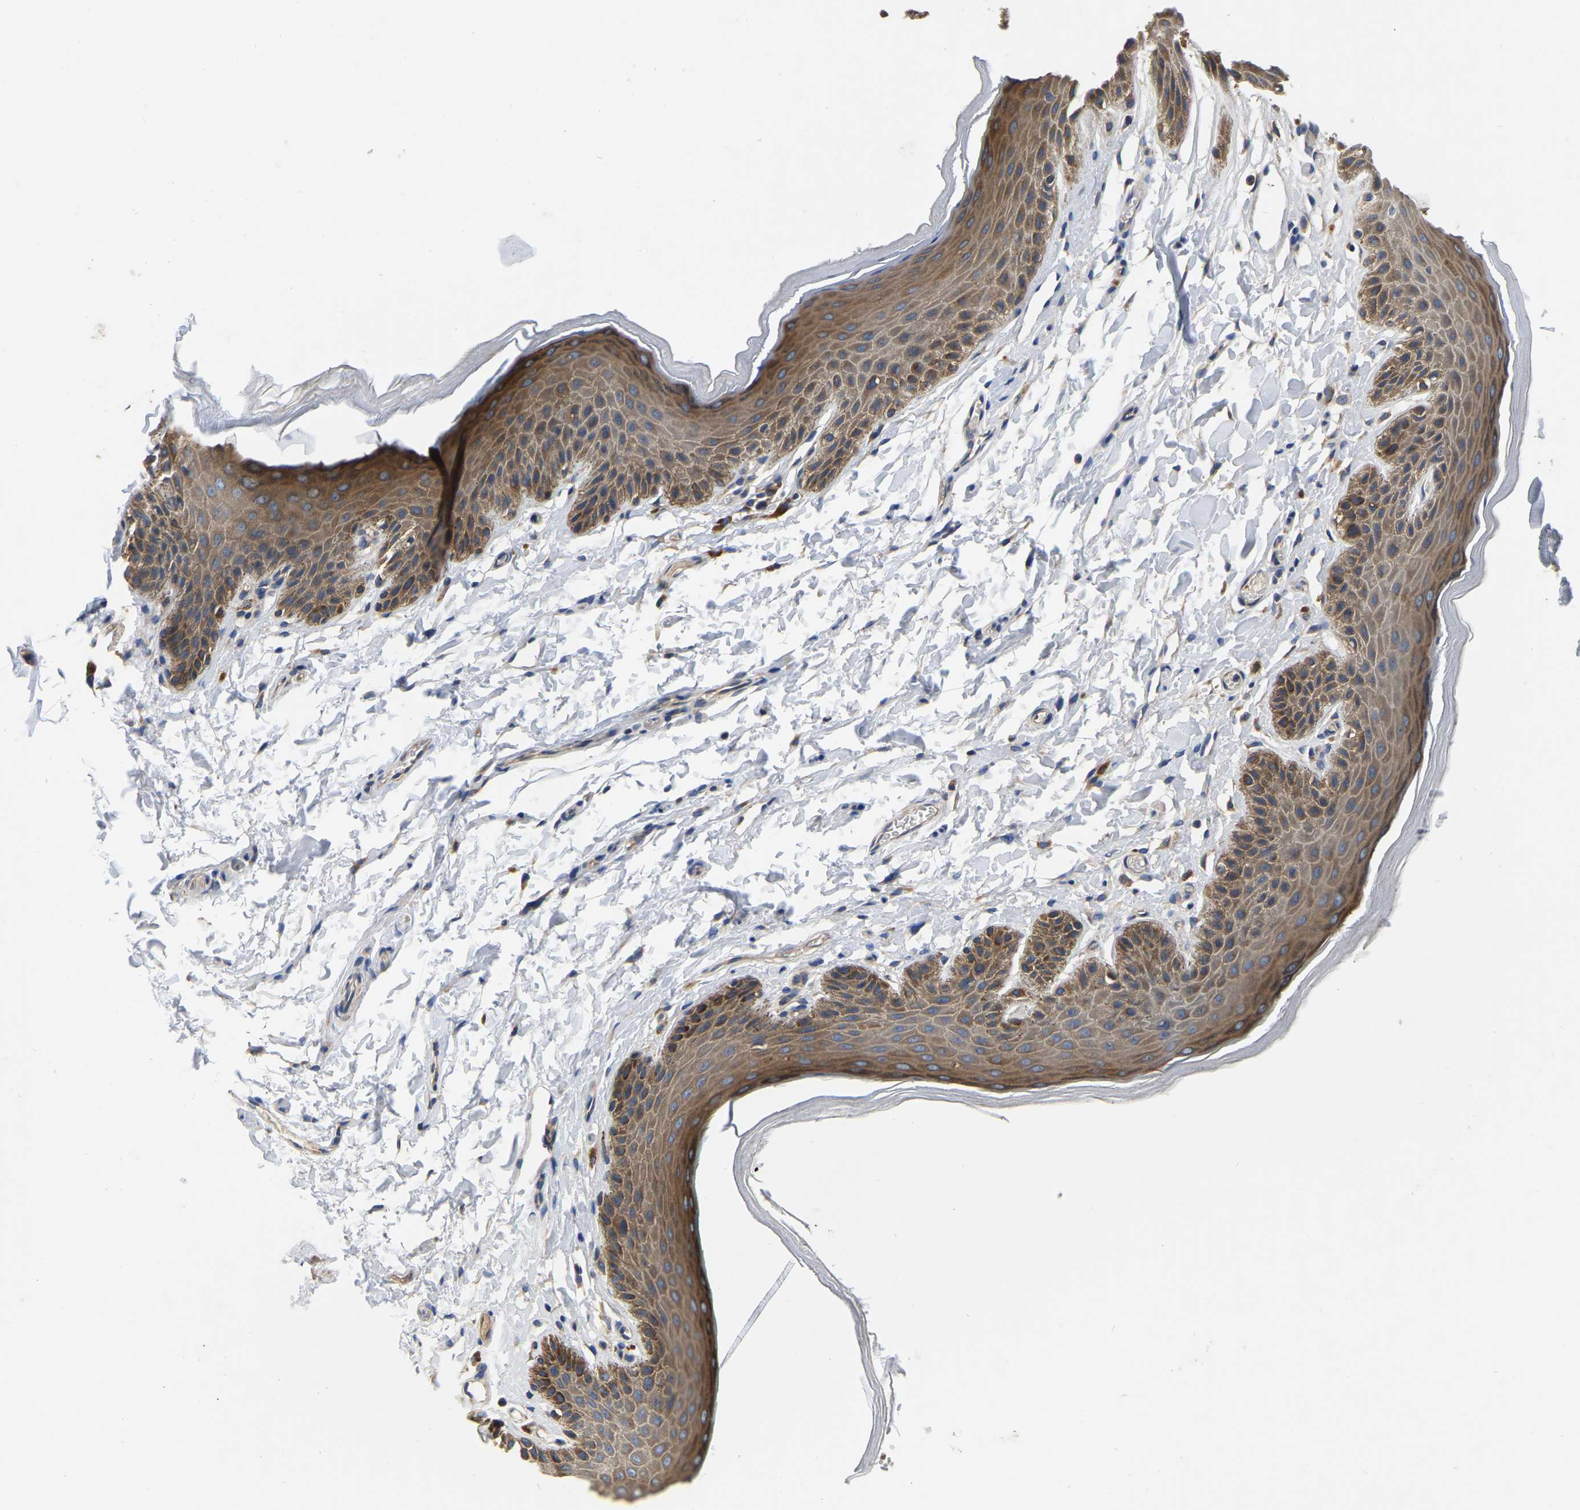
{"staining": {"intensity": "moderate", "quantity": ">75%", "location": "cytoplasmic/membranous"}, "tissue": "skin", "cell_type": "Epidermal cells", "image_type": "normal", "snomed": [{"axis": "morphology", "description": "Normal tissue, NOS"}, {"axis": "topography", "description": "Anal"}], "caption": "Normal skin shows moderate cytoplasmic/membranous expression in about >75% of epidermal cells, visualized by immunohistochemistry.", "gene": "GARS1", "patient": {"sex": "male", "age": 44}}